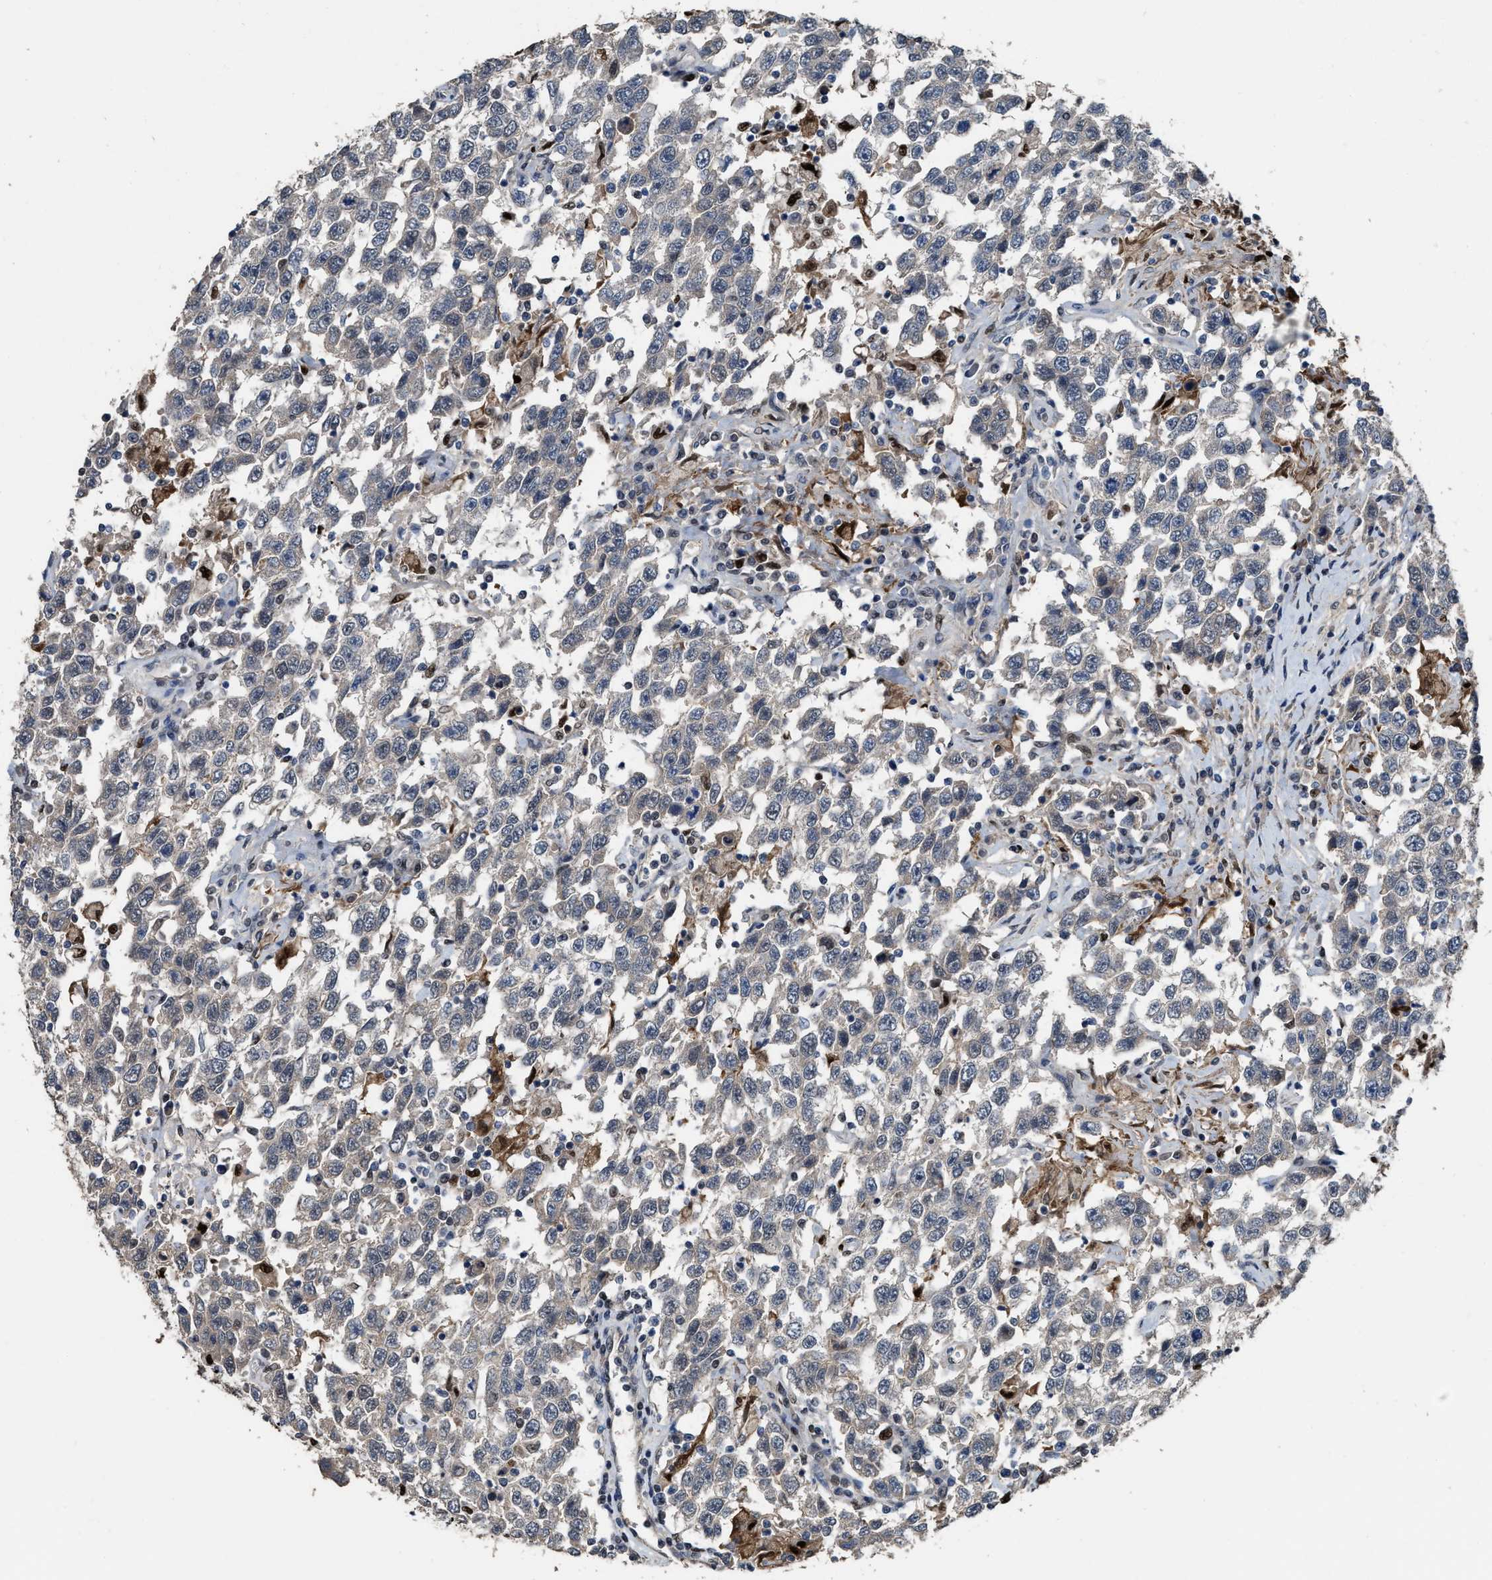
{"staining": {"intensity": "negative", "quantity": "none", "location": "none"}, "tissue": "testis cancer", "cell_type": "Tumor cells", "image_type": "cancer", "snomed": [{"axis": "morphology", "description": "Seminoma, NOS"}, {"axis": "topography", "description": "Testis"}], "caption": "The photomicrograph exhibits no staining of tumor cells in seminoma (testis). The staining is performed using DAB (3,3'-diaminobenzidine) brown chromogen with nuclei counter-stained in using hematoxylin.", "gene": "ZNF20", "patient": {"sex": "male", "age": 41}}